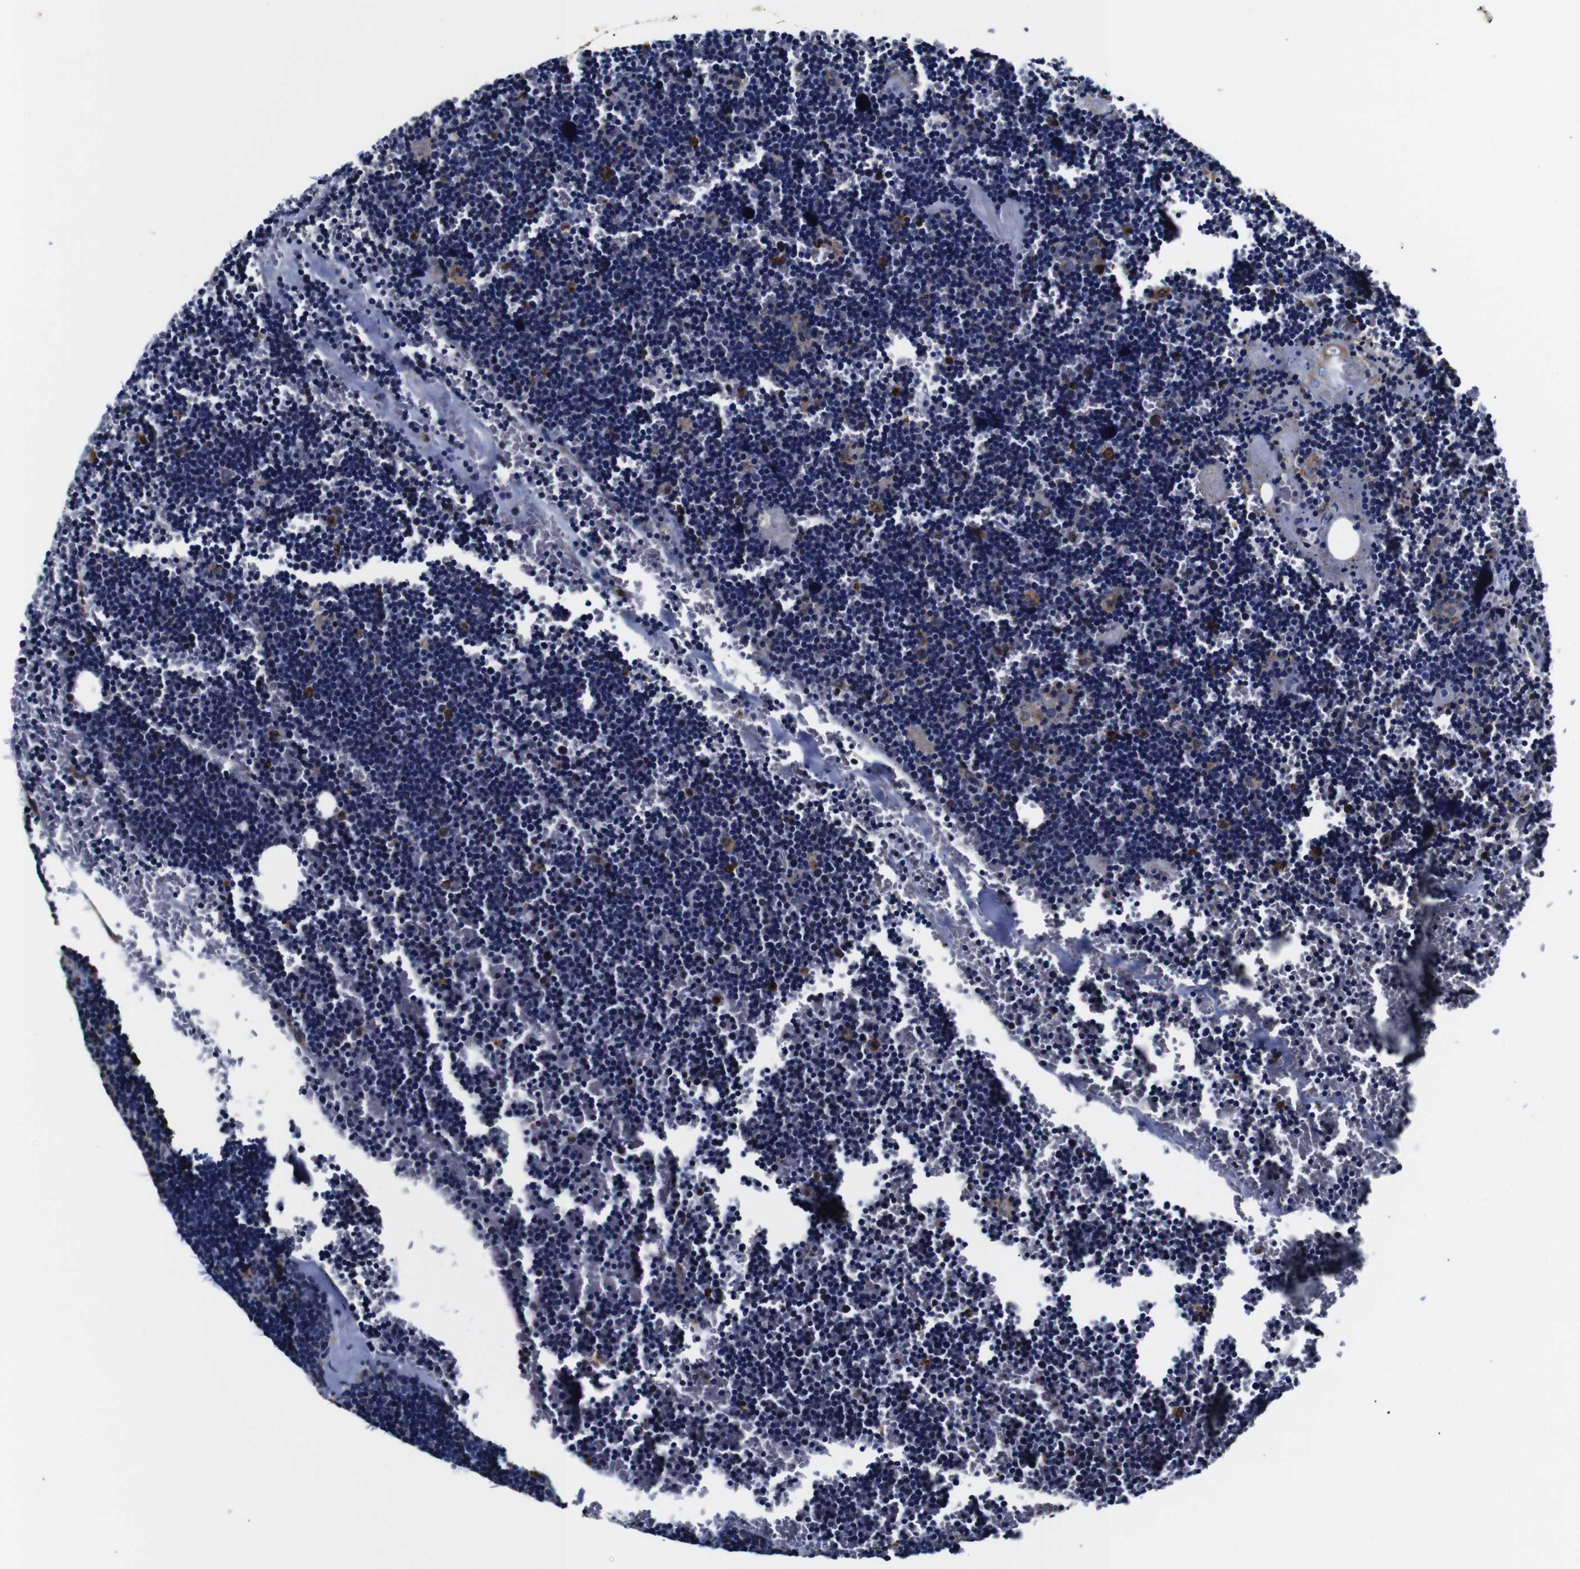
{"staining": {"intensity": "moderate", "quantity": "<25%", "location": "cytoplasmic/membranous"}, "tissue": "lymph node", "cell_type": "Germinal center cells", "image_type": "normal", "snomed": [{"axis": "morphology", "description": "Normal tissue, NOS"}, {"axis": "topography", "description": "Lymph node"}], "caption": "IHC image of benign lymph node stained for a protein (brown), which displays low levels of moderate cytoplasmic/membranous positivity in about <25% of germinal center cells.", "gene": "PPIB", "patient": {"sex": "male", "age": 33}}